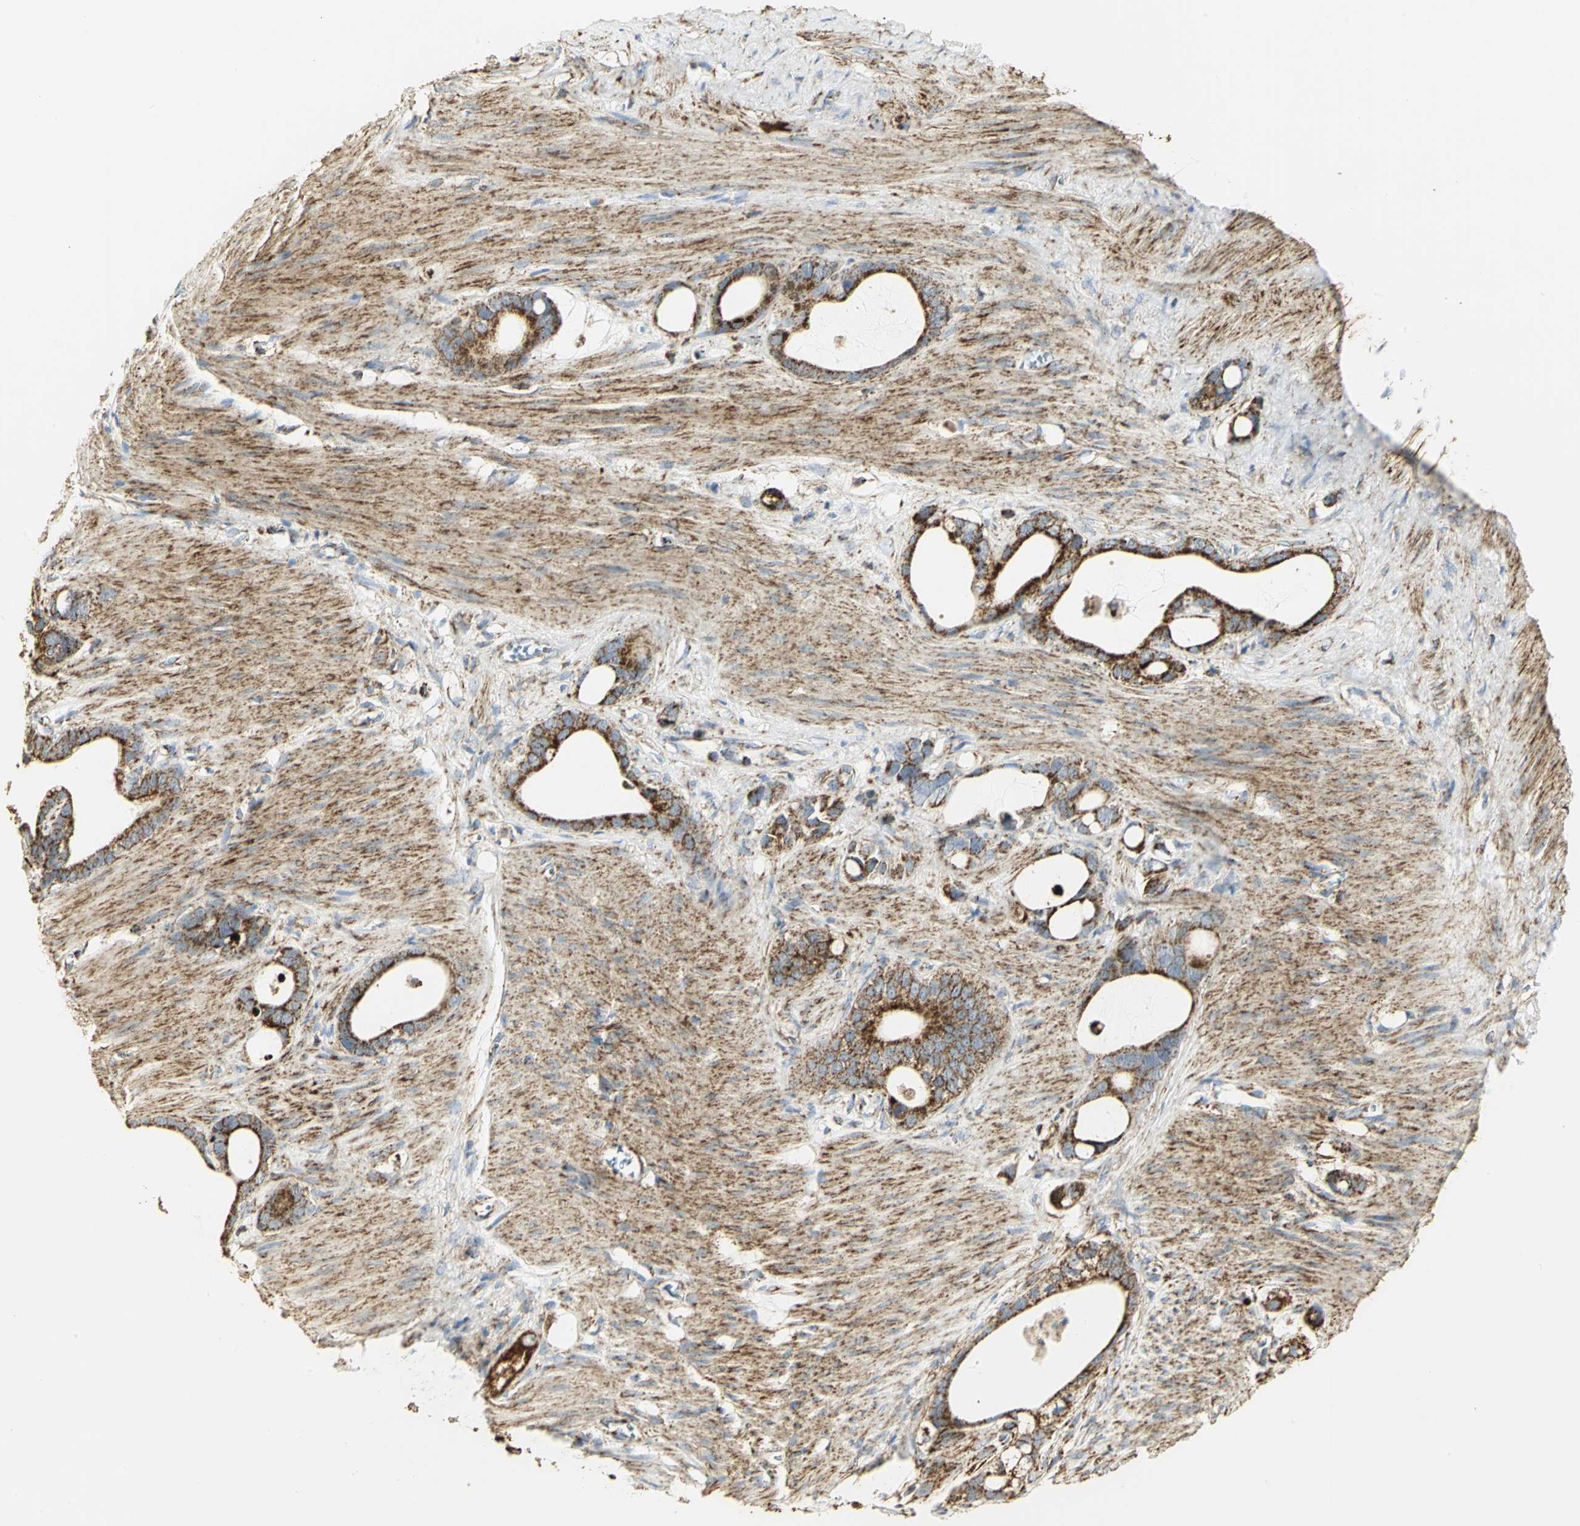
{"staining": {"intensity": "strong", "quantity": ">75%", "location": "cytoplasmic/membranous"}, "tissue": "stomach cancer", "cell_type": "Tumor cells", "image_type": "cancer", "snomed": [{"axis": "morphology", "description": "Adenocarcinoma, NOS"}, {"axis": "topography", "description": "Stomach"}], "caption": "Stomach cancer stained with a protein marker demonstrates strong staining in tumor cells.", "gene": "VDAC1", "patient": {"sex": "female", "age": 75}}